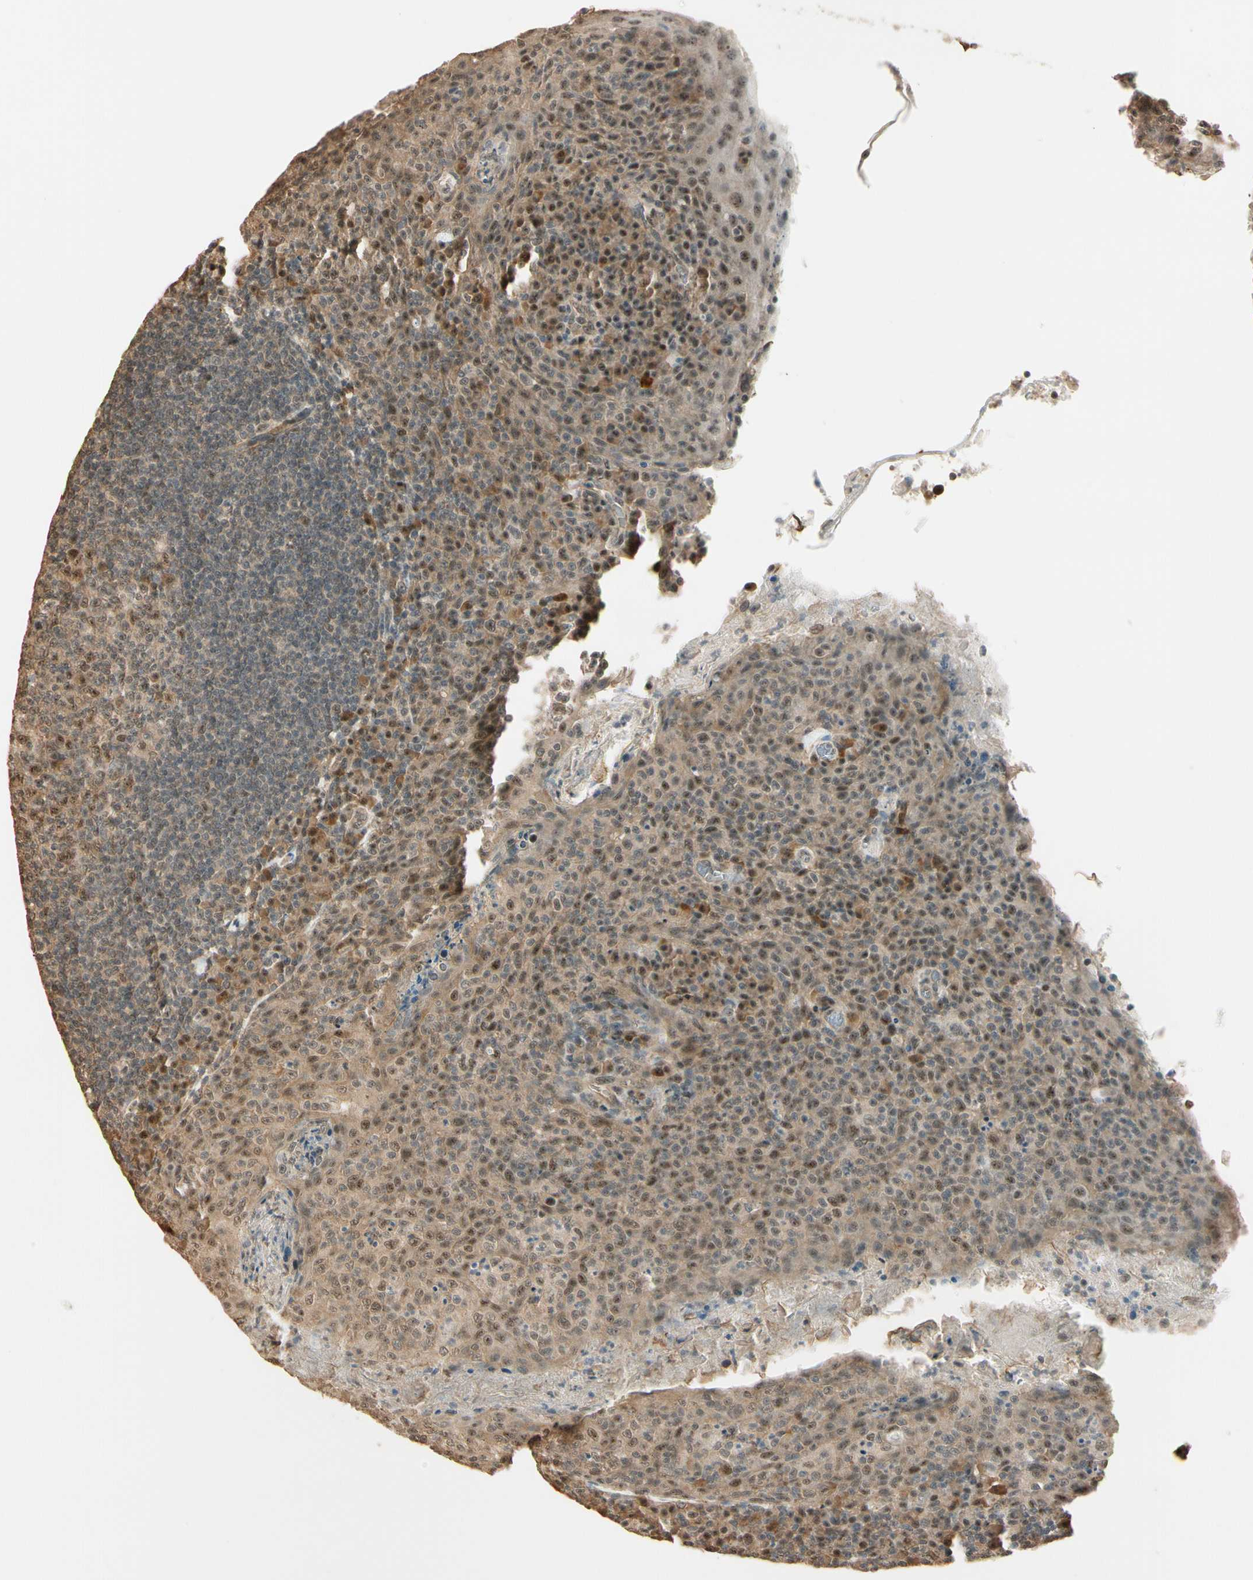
{"staining": {"intensity": "weak", "quantity": ">75%", "location": "cytoplasmic/membranous,nuclear"}, "tissue": "tonsil", "cell_type": "Germinal center cells", "image_type": "normal", "snomed": [{"axis": "morphology", "description": "Normal tissue, NOS"}, {"axis": "topography", "description": "Tonsil"}], "caption": "Approximately >75% of germinal center cells in benign tonsil show weak cytoplasmic/membranous,nuclear protein expression as visualized by brown immunohistochemical staining.", "gene": "MCPH1", "patient": {"sex": "male", "age": 17}}